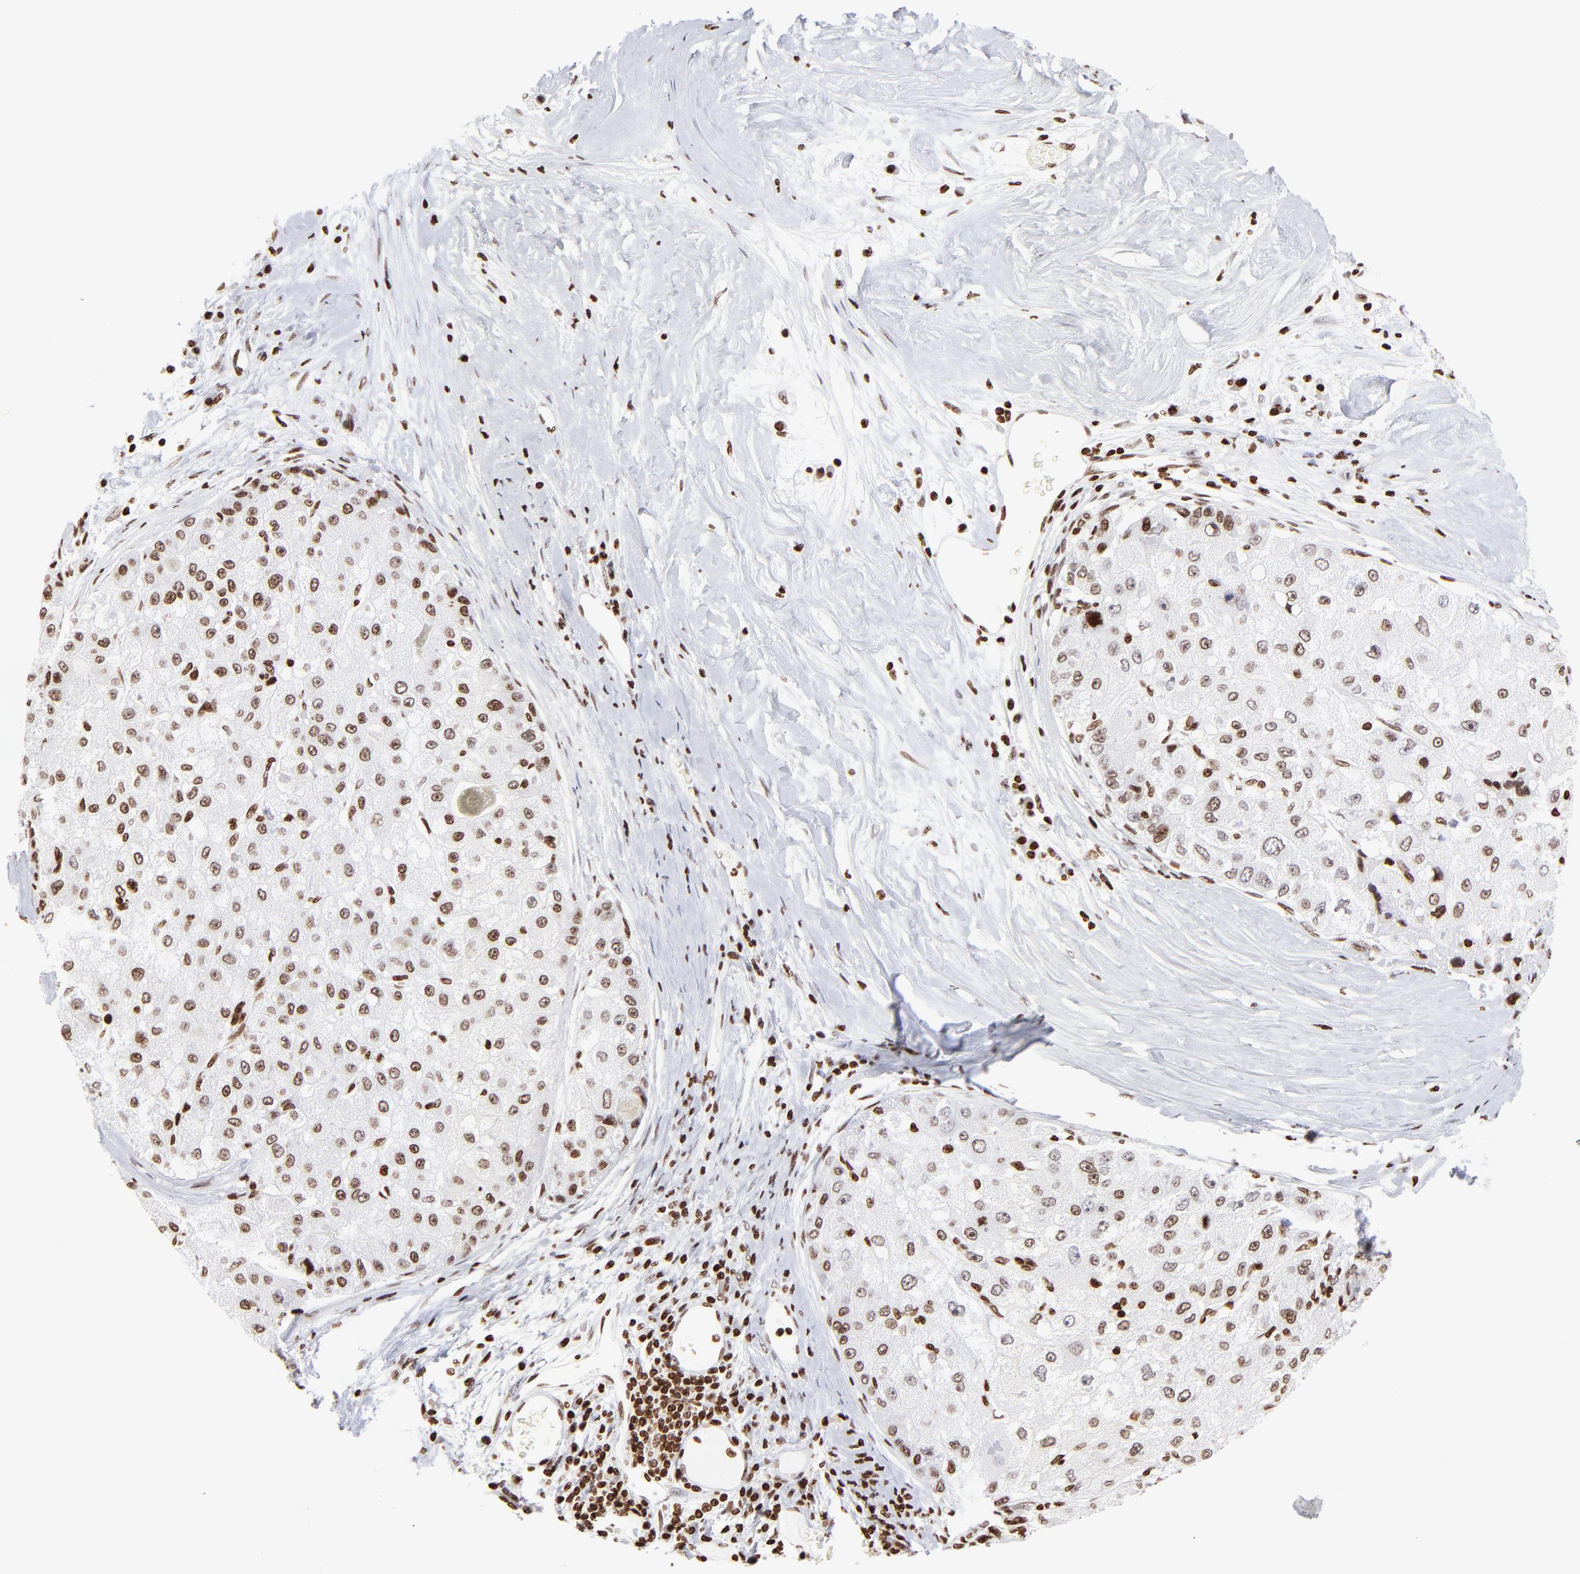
{"staining": {"intensity": "moderate", "quantity": "25%-75%", "location": "nuclear"}, "tissue": "liver cancer", "cell_type": "Tumor cells", "image_type": "cancer", "snomed": [{"axis": "morphology", "description": "Carcinoma, Hepatocellular, NOS"}, {"axis": "topography", "description": "Liver"}], "caption": "Liver cancer (hepatocellular carcinoma) stained with a protein marker shows moderate staining in tumor cells.", "gene": "RTL4", "patient": {"sex": "male", "age": 80}}